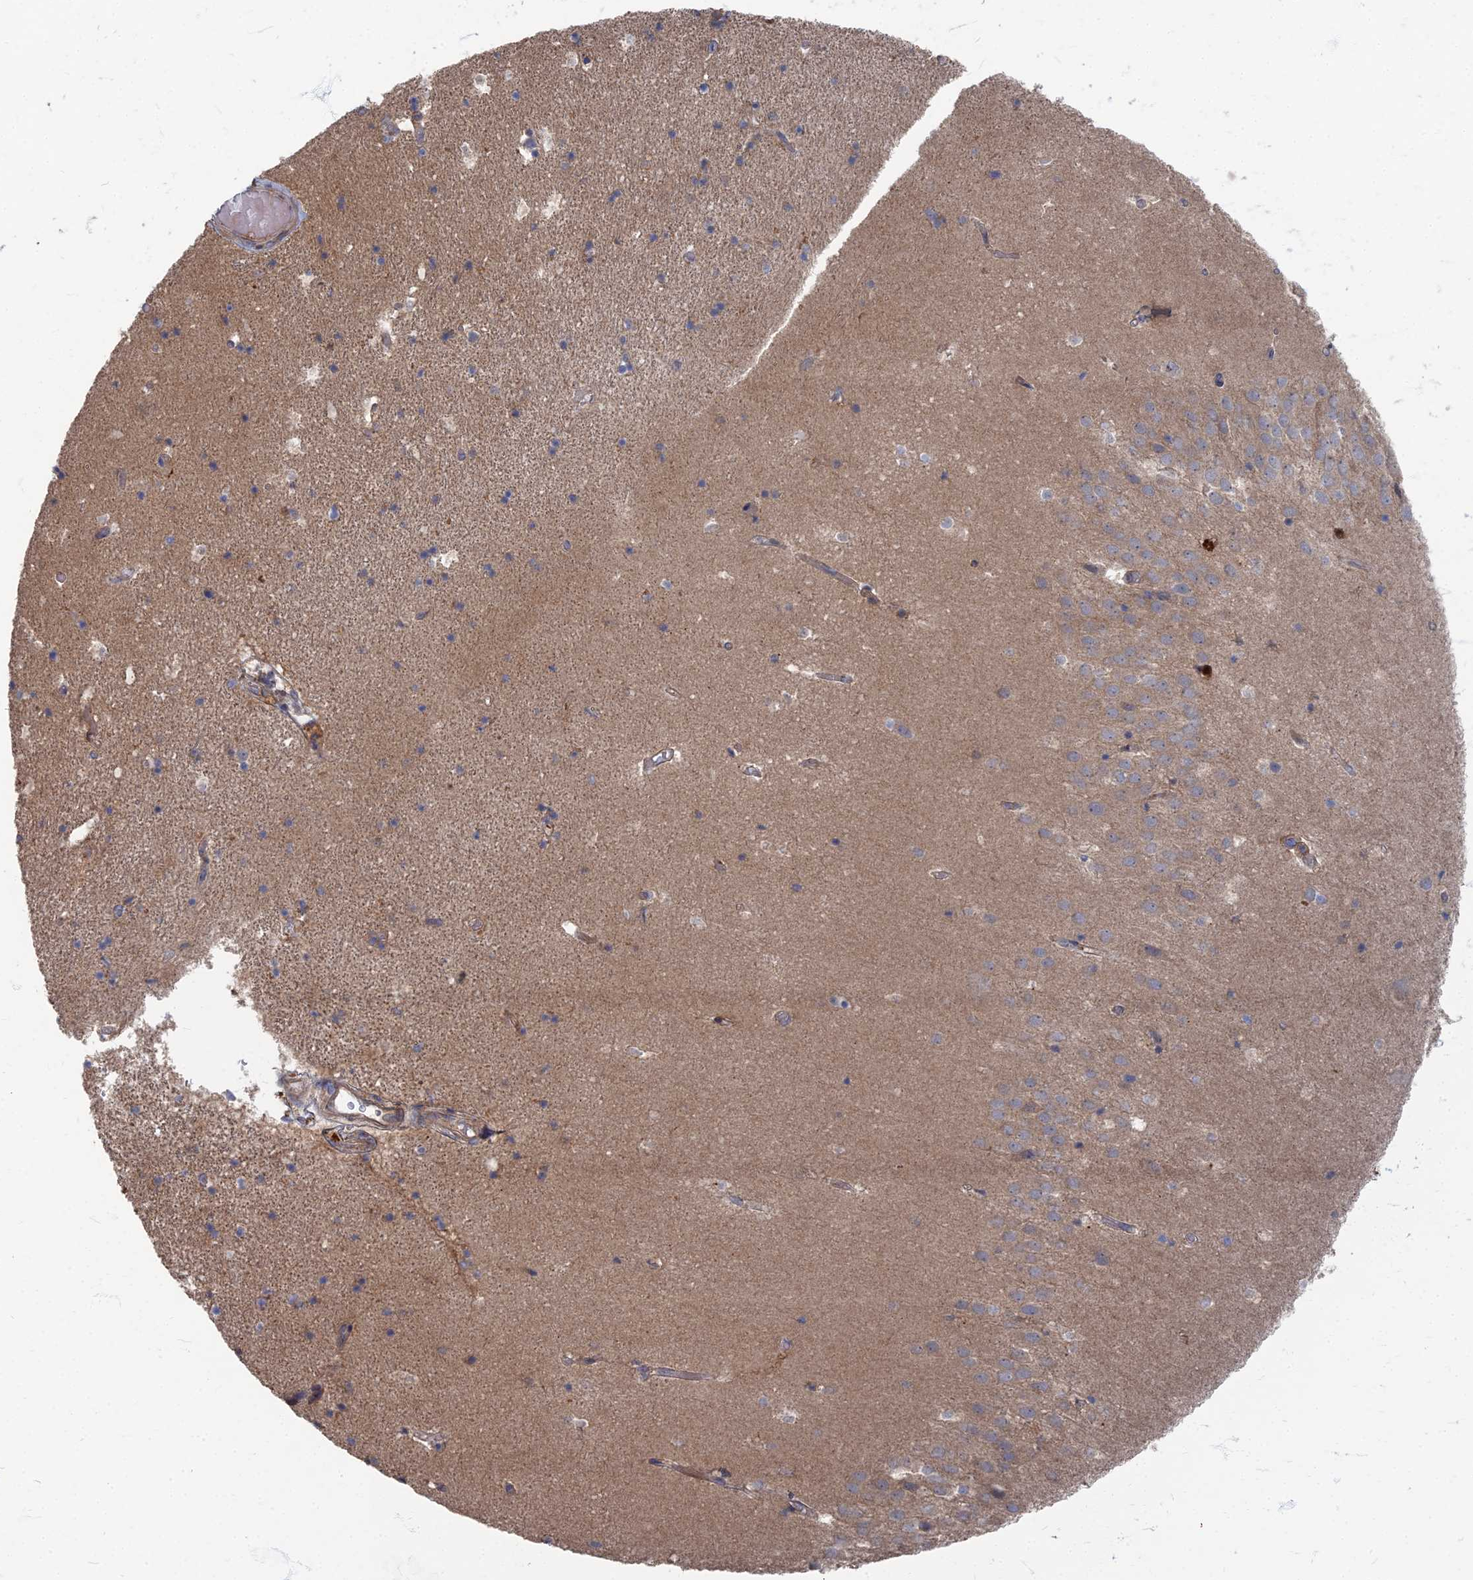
{"staining": {"intensity": "moderate", "quantity": "<25%", "location": "cytoplasmic/membranous"}, "tissue": "hippocampus", "cell_type": "Glial cells", "image_type": "normal", "snomed": [{"axis": "morphology", "description": "Normal tissue, NOS"}, {"axis": "topography", "description": "Hippocampus"}], "caption": "Glial cells display low levels of moderate cytoplasmic/membranous expression in approximately <25% of cells in unremarkable hippocampus.", "gene": "PPCDC", "patient": {"sex": "female", "age": 52}}